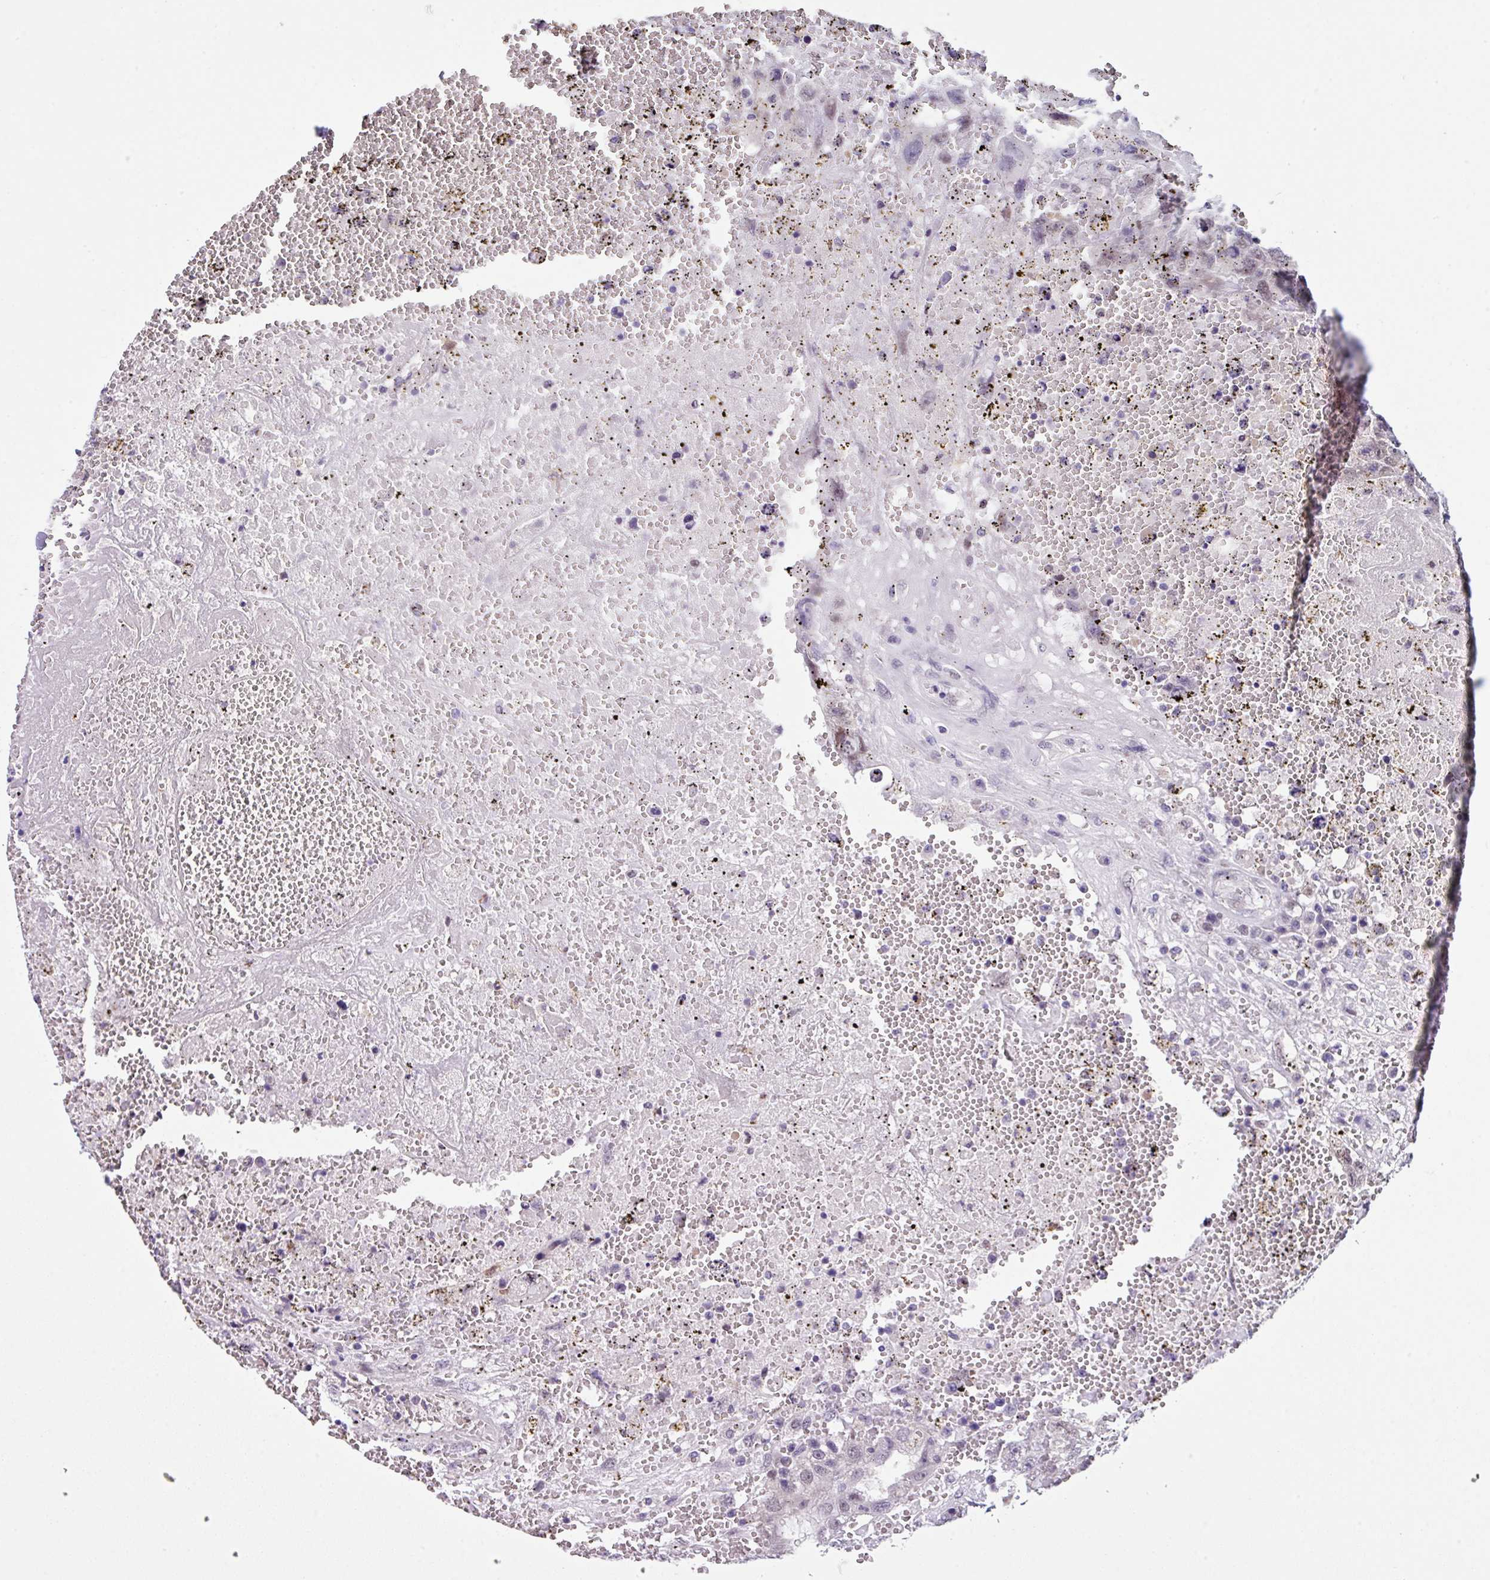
{"staining": {"intensity": "weak", "quantity": "25%-75%", "location": "nuclear"}, "tissue": "testis cancer", "cell_type": "Tumor cells", "image_type": "cancer", "snomed": [{"axis": "morphology", "description": "Carcinoma, Embryonal, NOS"}, {"axis": "topography", "description": "Testis"}], "caption": "The immunohistochemical stain shows weak nuclear staining in tumor cells of testis cancer (embryonal carcinoma) tissue.", "gene": "ZFP3", "patient": {"sex": "male", "age": 26}}